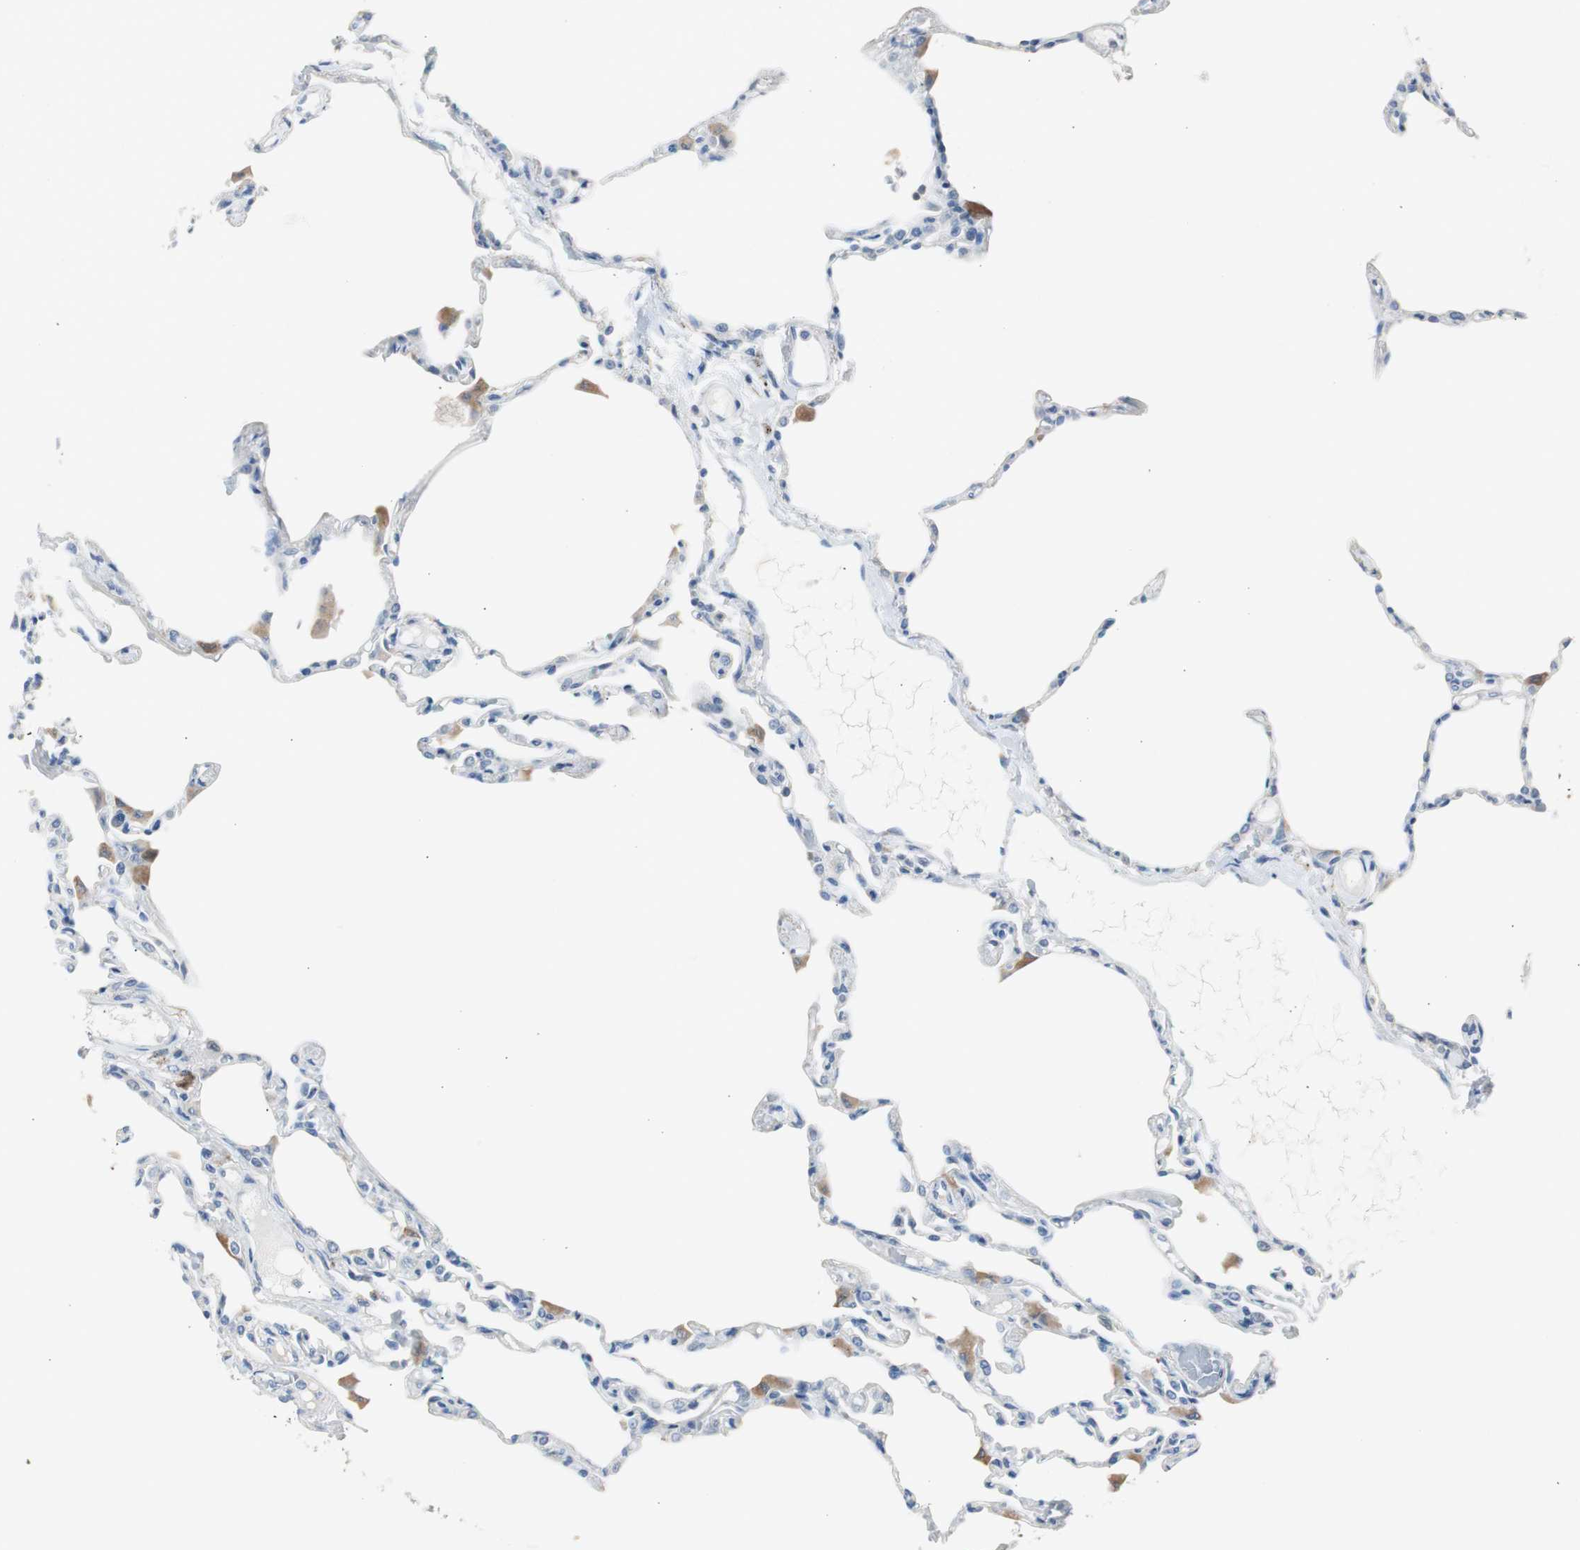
{"staining": {"intensity": "negative", "quantity": "none", "location": "none"}, "tissue": "lung", "cell_type": "Alveolar cells", "image_type": "normal", "snomed": [{"axis": "morphology", "description": "Normal tissue, NOS"}, {"axis": "topography", "description": "Lung"}], "caption": "Protein analysis of unremarkable lung exhibits no significant expression in alveolar cells.", "gene": "S100A7A", "patient": {"sex": "female", "age": 49}}